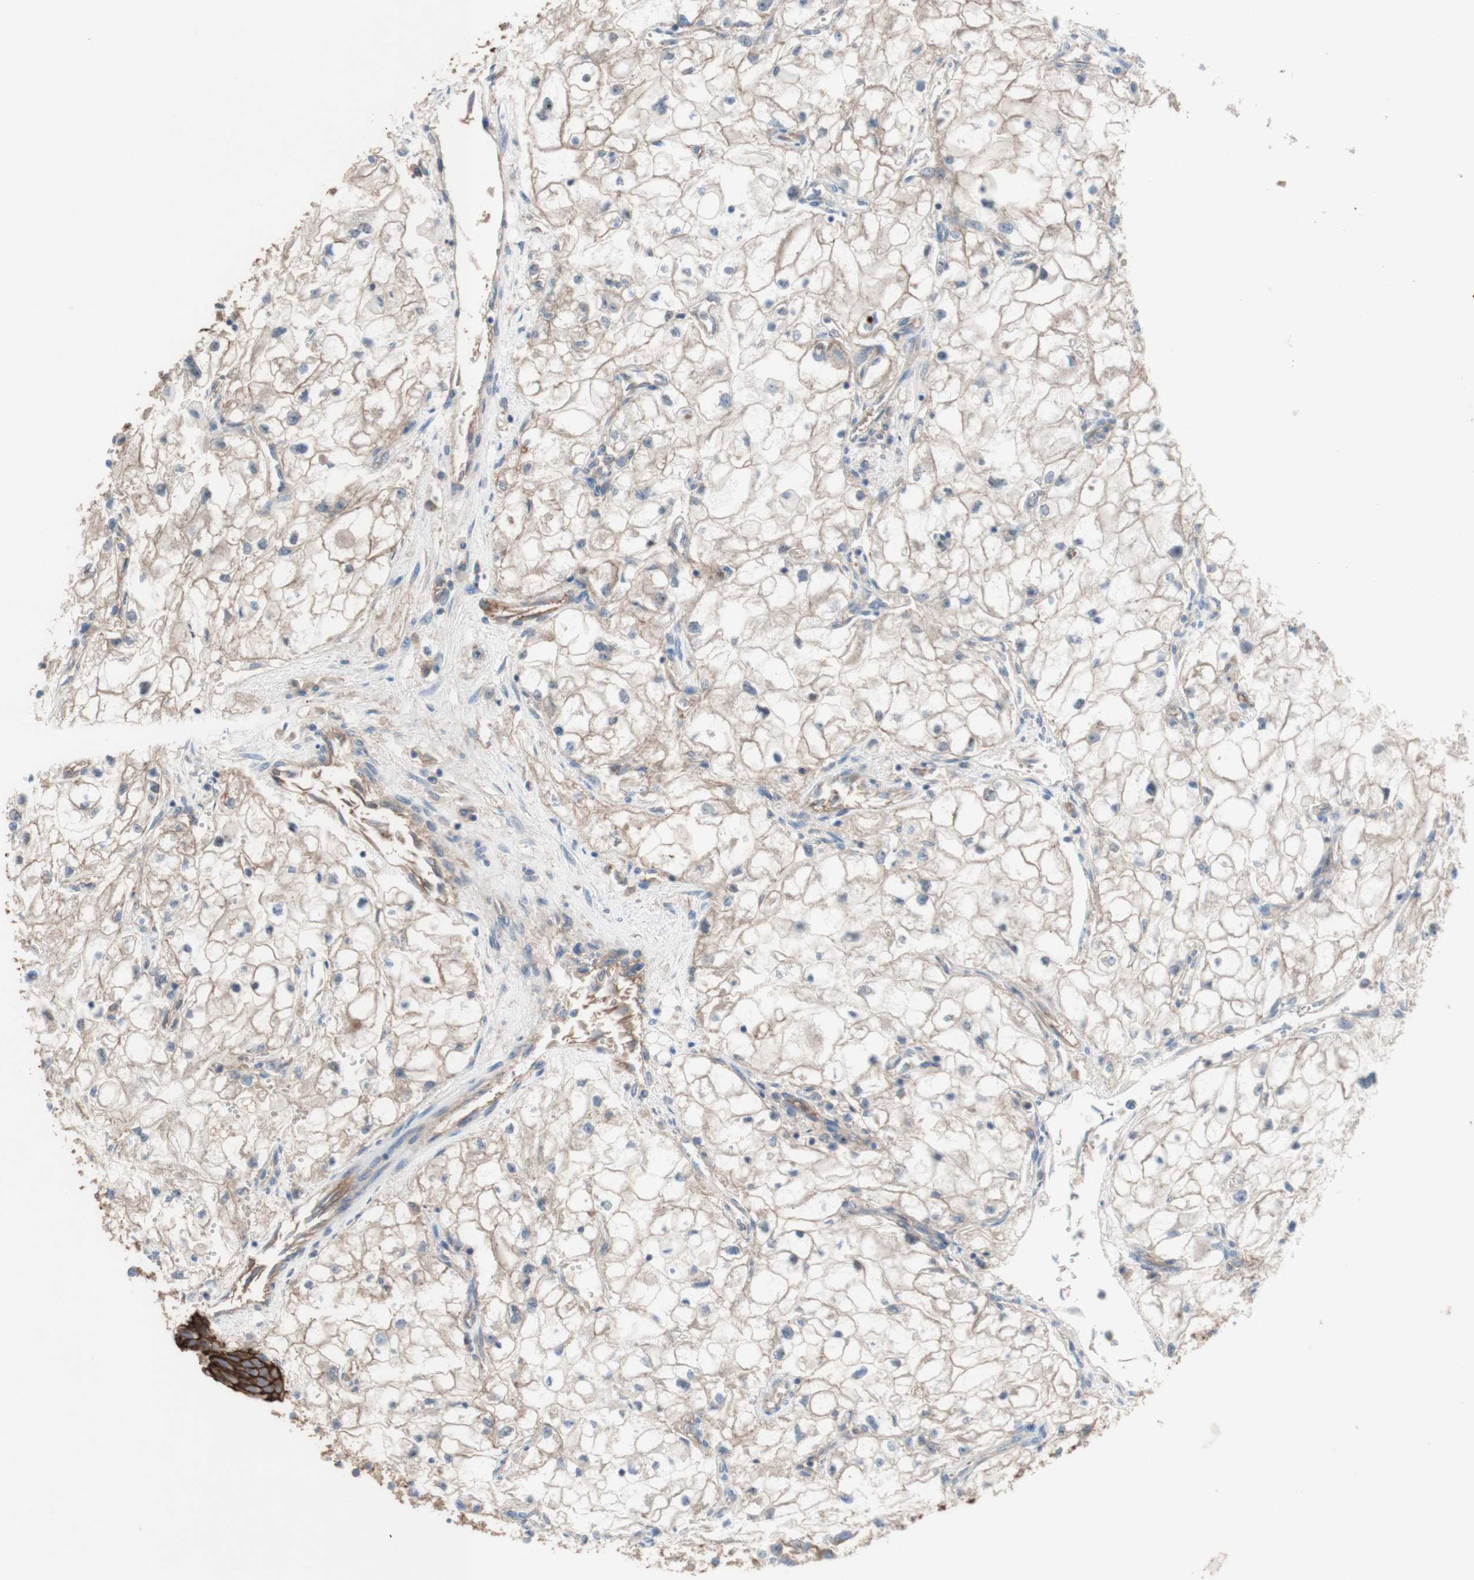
{"staining": {"intensity": "negative", "quantity": "none", "location": "none"}, "tissue": "renal cancer", "cell_type": "Tumor cells", "image_type": "cancer", "snomed": [{"axis": "morphology", "description": "Adenocarcinoma, NOS"}, {"axis": "topography", "description": "Kidney"}], "caption": "An IHC photomicrograph of renal adenocarcinoma is shown. There is no staining in tumor cells of renal adenocarcinoma.", "gene": "CD46", "patient": {"sex": "female", "age": 70}}